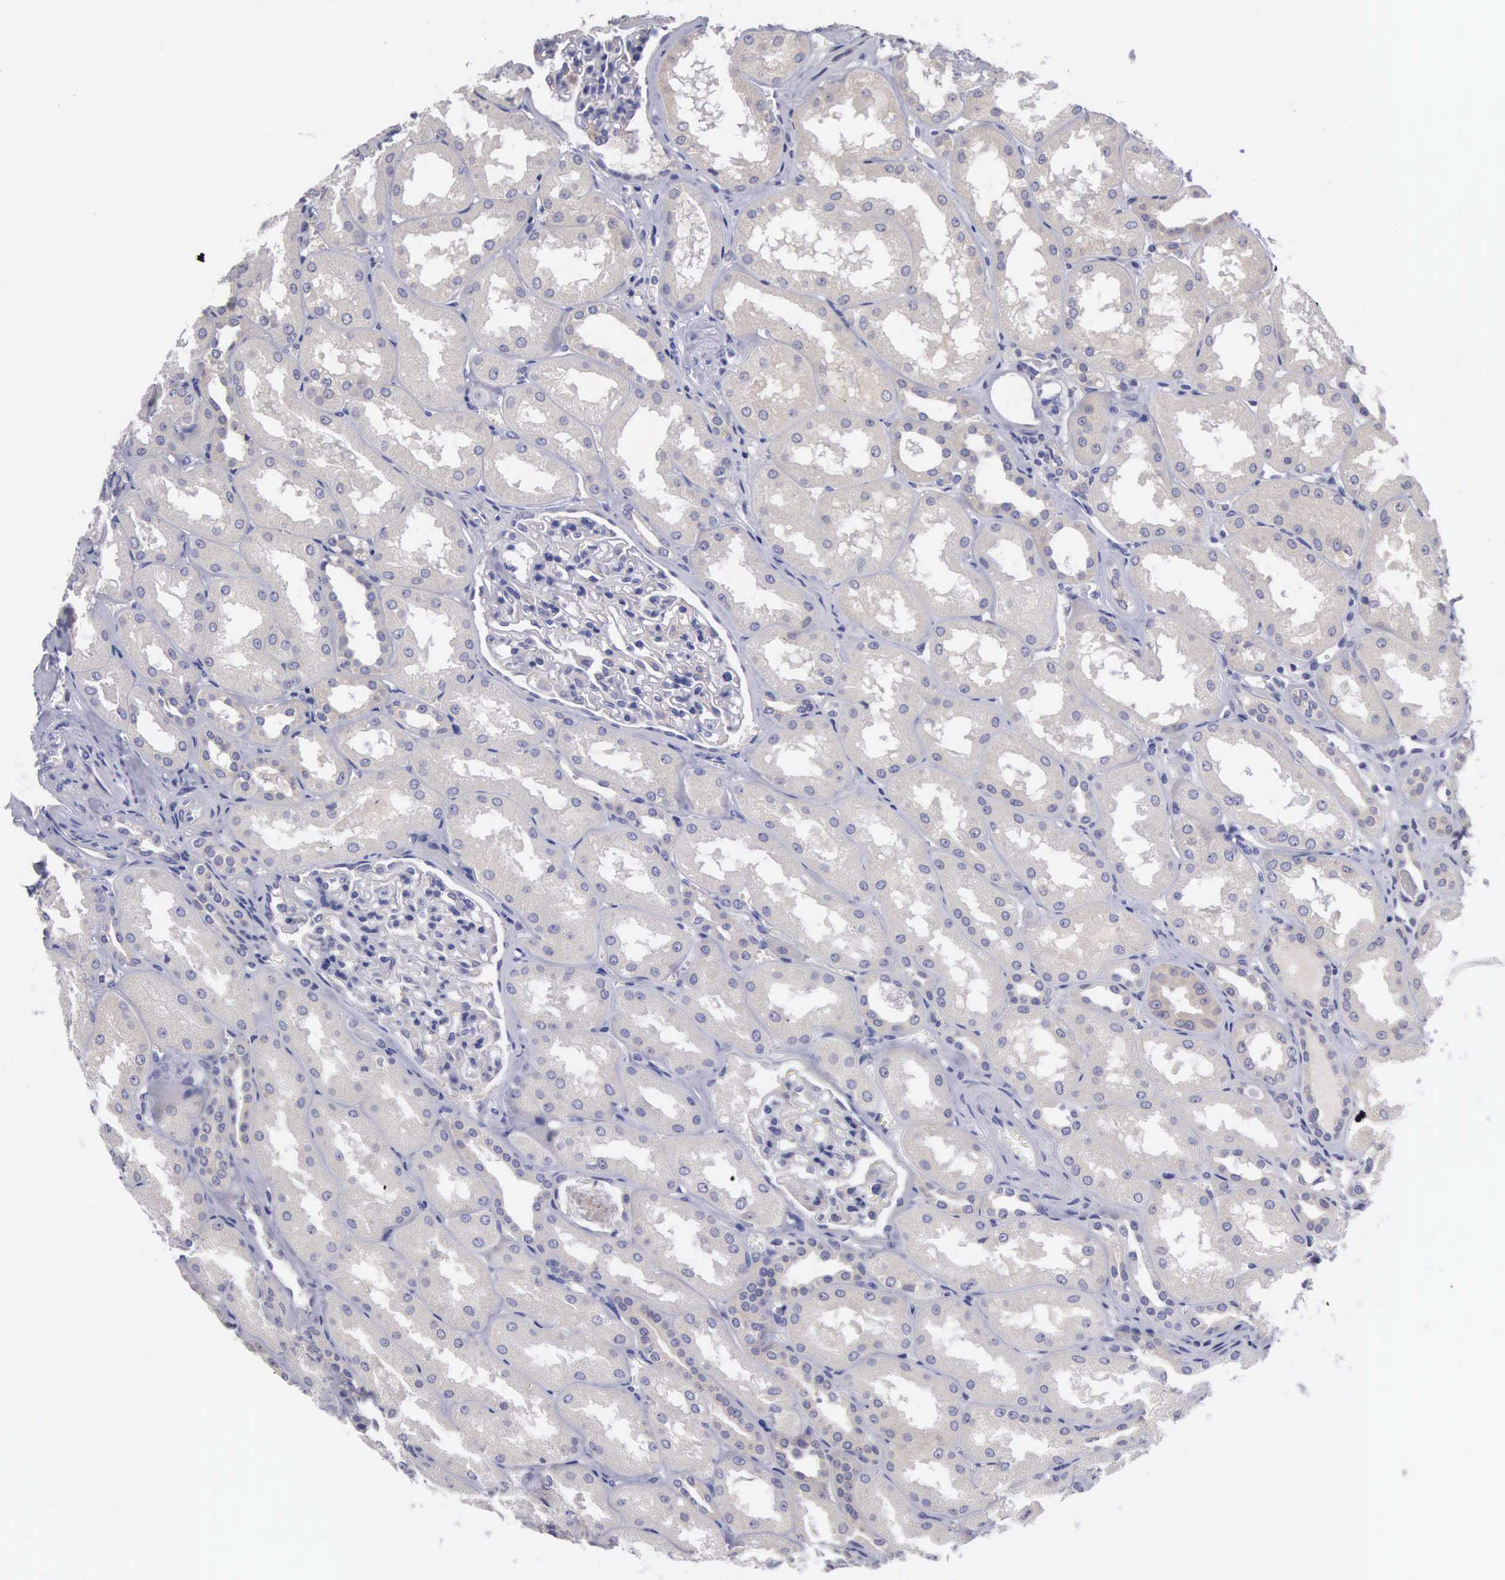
{"staining": {"intensity": "negative", "quantity": "none", "location": "none"}, "tissue": "kidney", "cell_type": "Cells in glomeruli", "image_type": "normal", "snomed": [{"axis": "morphology", "description": "Normal tissue, NOS"}, {"axis": "topography", "description": "Kidney"}], "caption": "Cells in glomeruli show no significant protein staining in normal kidney.", "gene": "SLITRK4", "patient": {"sex": "male", "age": 61}}